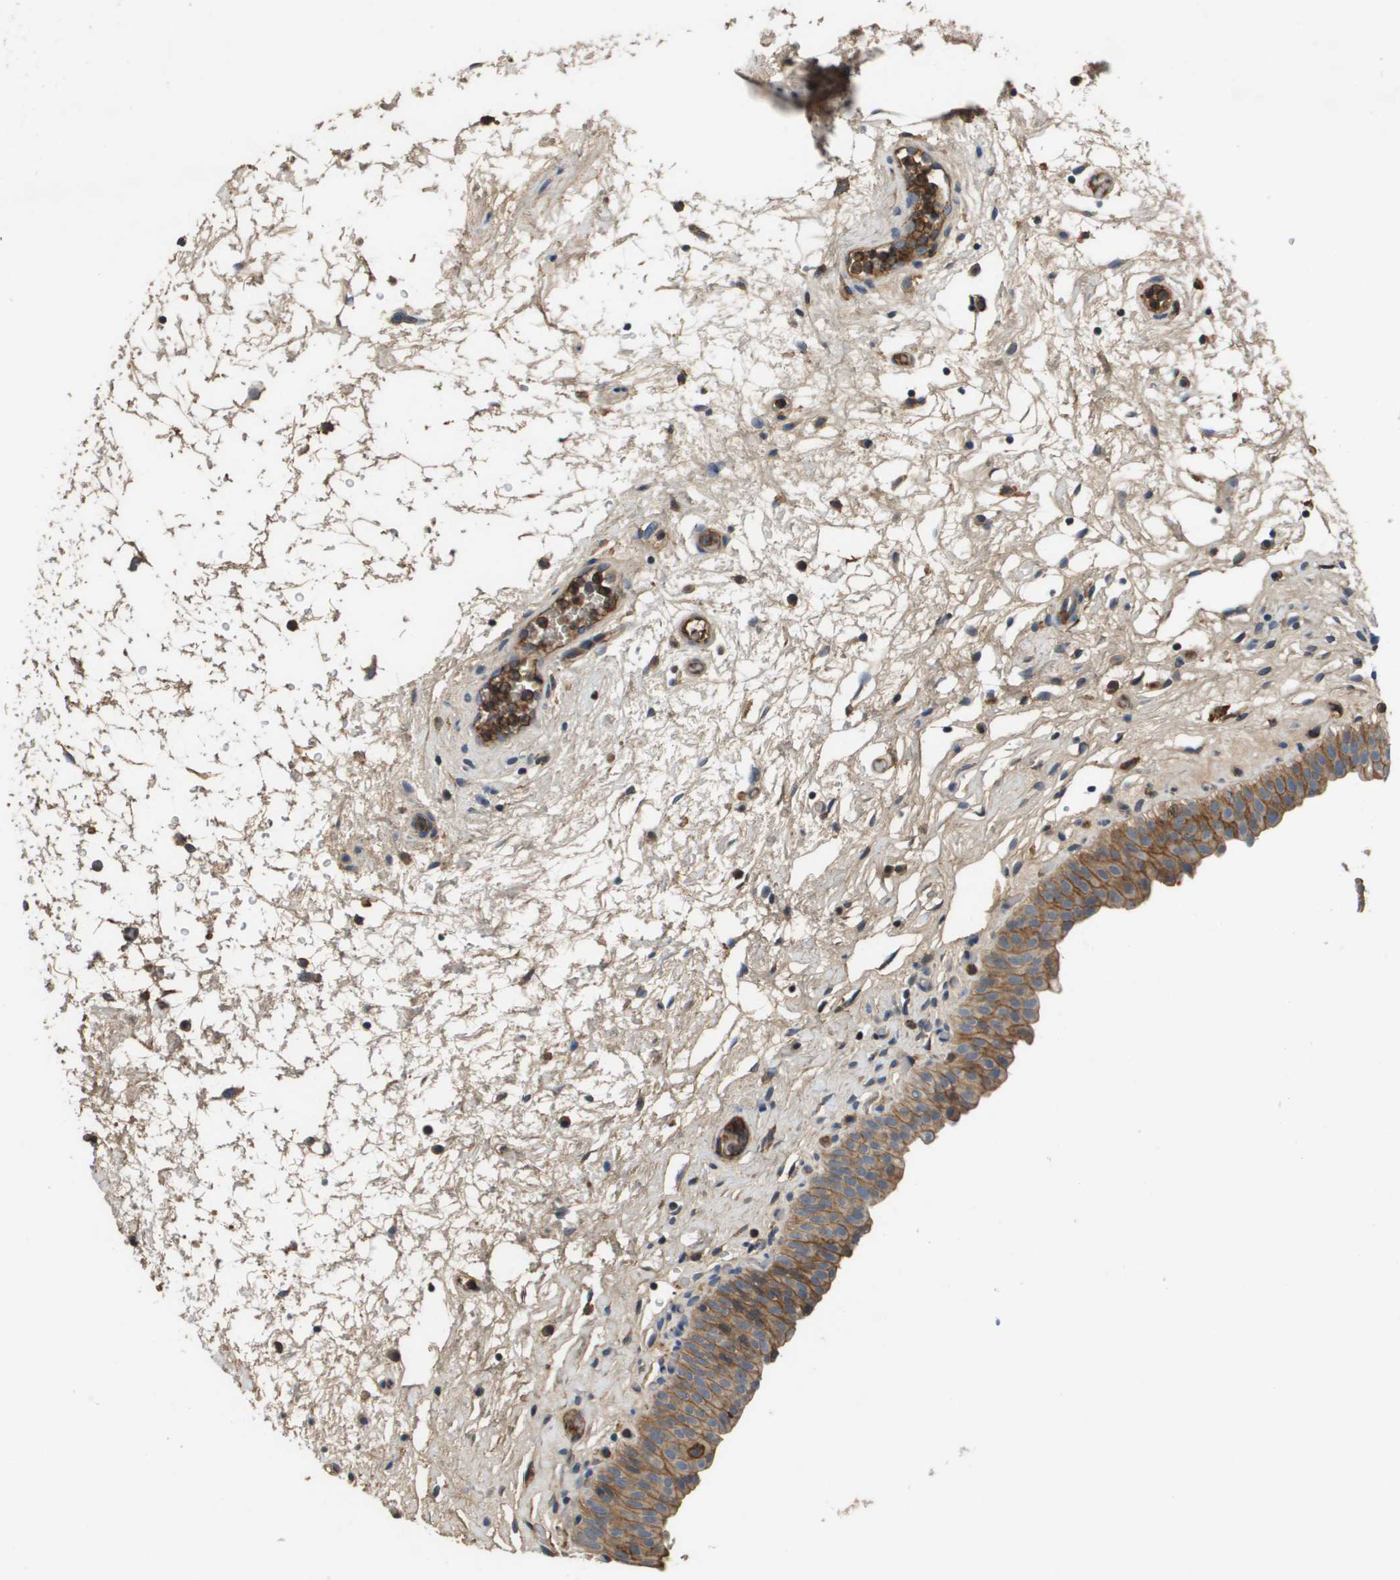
{"staining": {"intensity": "moderate", "quantity": ">75%", "location": "cytoplasmic/membranous"}, "tissue": "urinary bladder", "cell_type": "Urothelial cells", "image_type": "normal", "snomed": [{"axis": "morphology", "description": "Normal tissue, NOS"}, {"axis": "topography", "description": "Urinary bladder"}], "caption": "Urinary bladder was stained to show a protein in brown. There is medium levels of moderate cytoplasmic/membranous staining in about >75% of urothelial cells. The protein of interest is stained brown, and the nuclei are stained in blue (DAB (3,3'-diaminobenzidine) IHC with brightfield microscopy, high magnification).", "gene": "SLC16A3", "patient": {"sex": "male", "age": 46}}